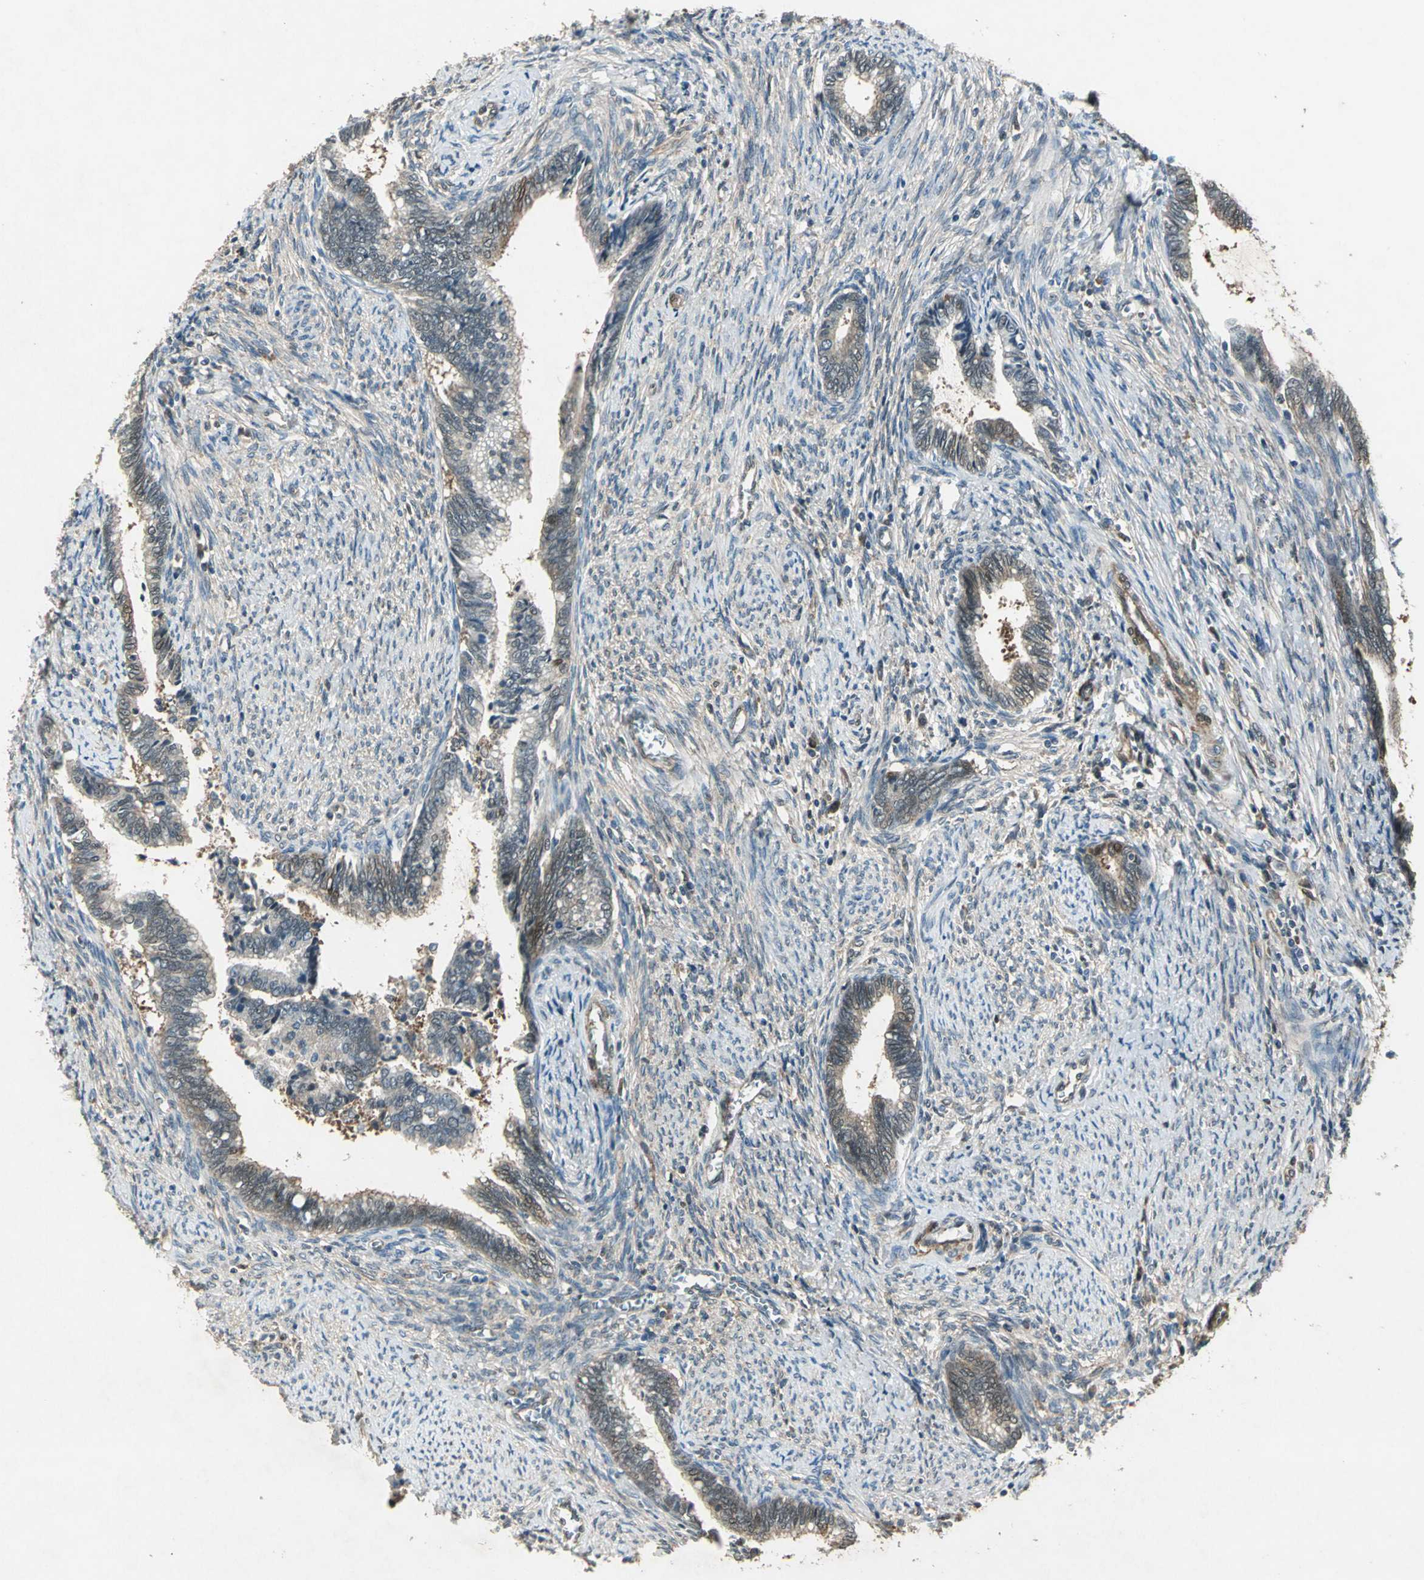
{"staining": {"intensity": "weak", "quantity": ">75%", "location": "cytoplasmic/membranous"}, "tissue": "cervical cancer", "cell_type": "Tumor cells", "image_type": "cancer", "snomed": [{"axis": "morphology", "description": "Adenocarcinoma, NOS"}, {"axis": "topography", "description": "Cervix"}], "caption": "Cervical adenocarcinoma tissue displays weak cytoplasmic/membranous expression in approximately >75% of tumor cells, visualized by immunohistochemistry.", "gene": "RRM2B", "patient": {"sex": "female", "age": 44}}